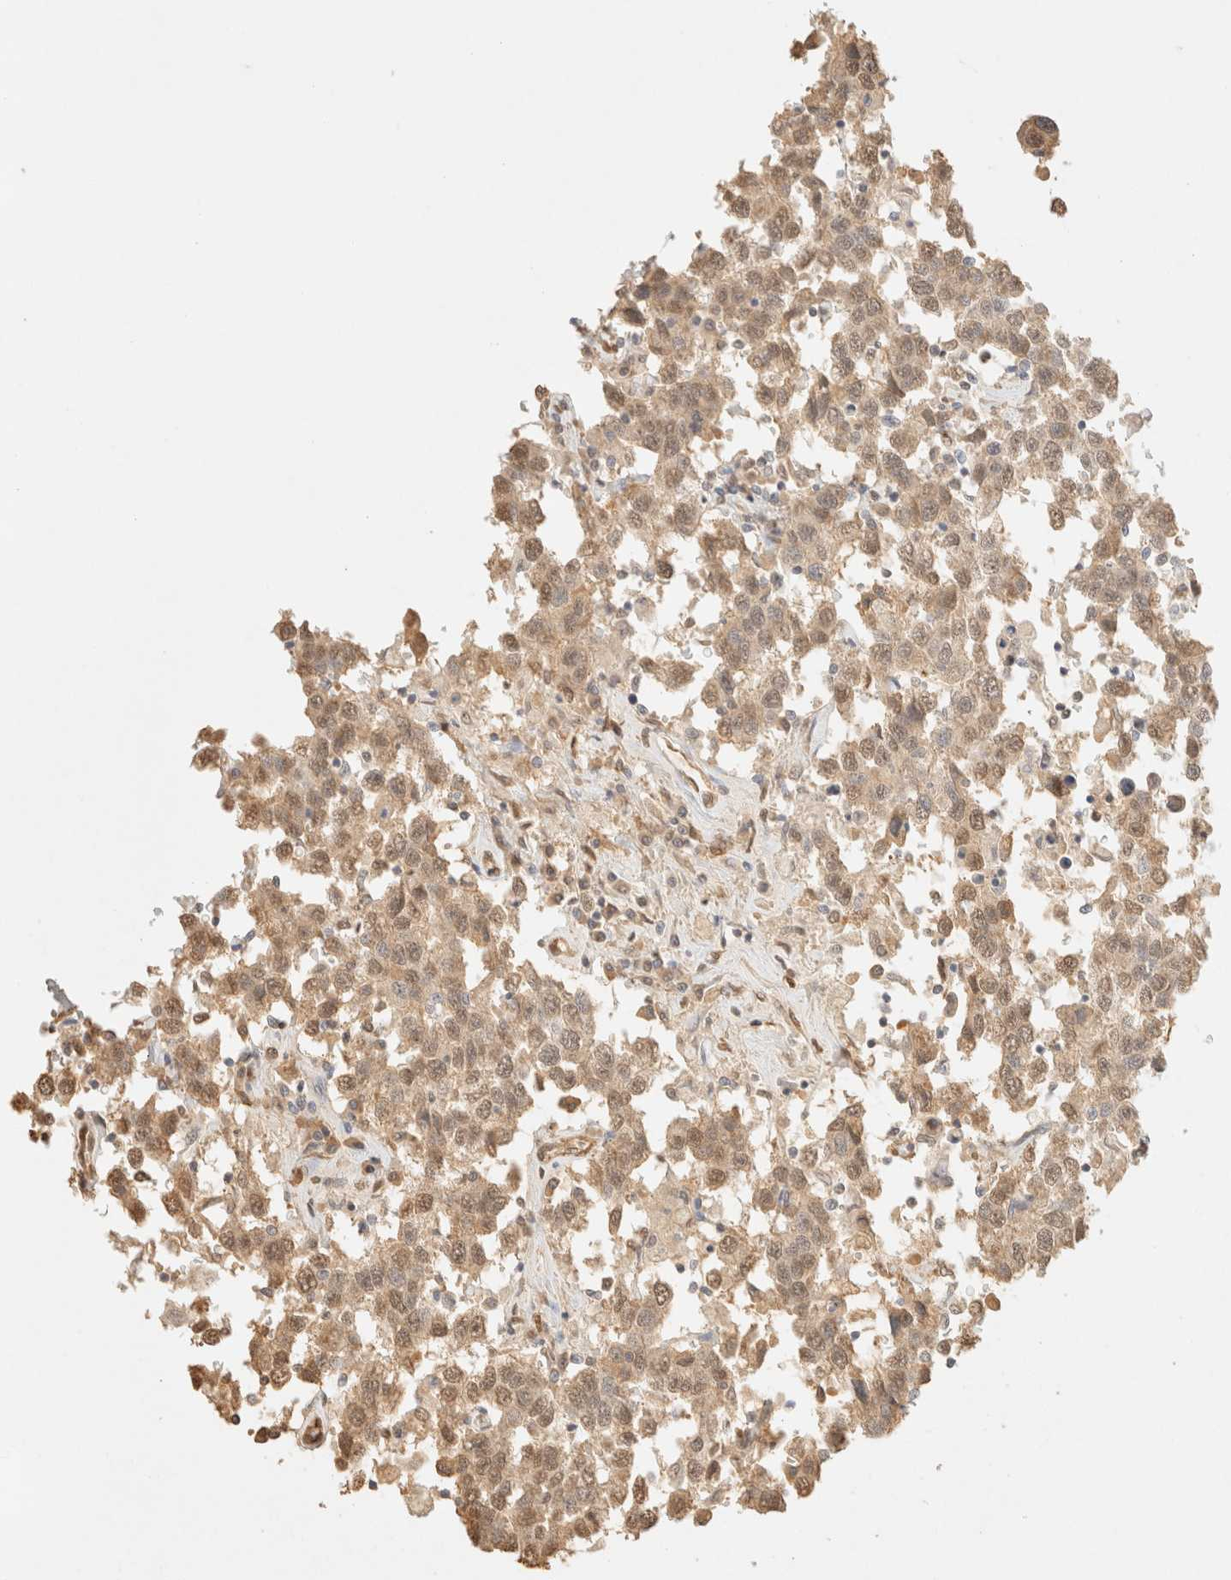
{"staining": {"intensity": "weak", "quantity": ">75%", "location": "cytoplasmic/membranous,nuclear"}, "tissue": "testis cancer", "cell_type": "Tumor cells", "image_type": "cancer", "snomed": [{"axis": "morphology", "description": "Seminoma, NOS"}, {"axis": "topography", "description": "Testis"}], "caption": "Protein staining by immunohistochemistry (IHC) reveals weak cytoplasmic/membranous and nuclear staining in about >75% of tumor cells in seminoma (testis).", "gene": "S100A13", "patient": {"sex": "male", "age": 41}}